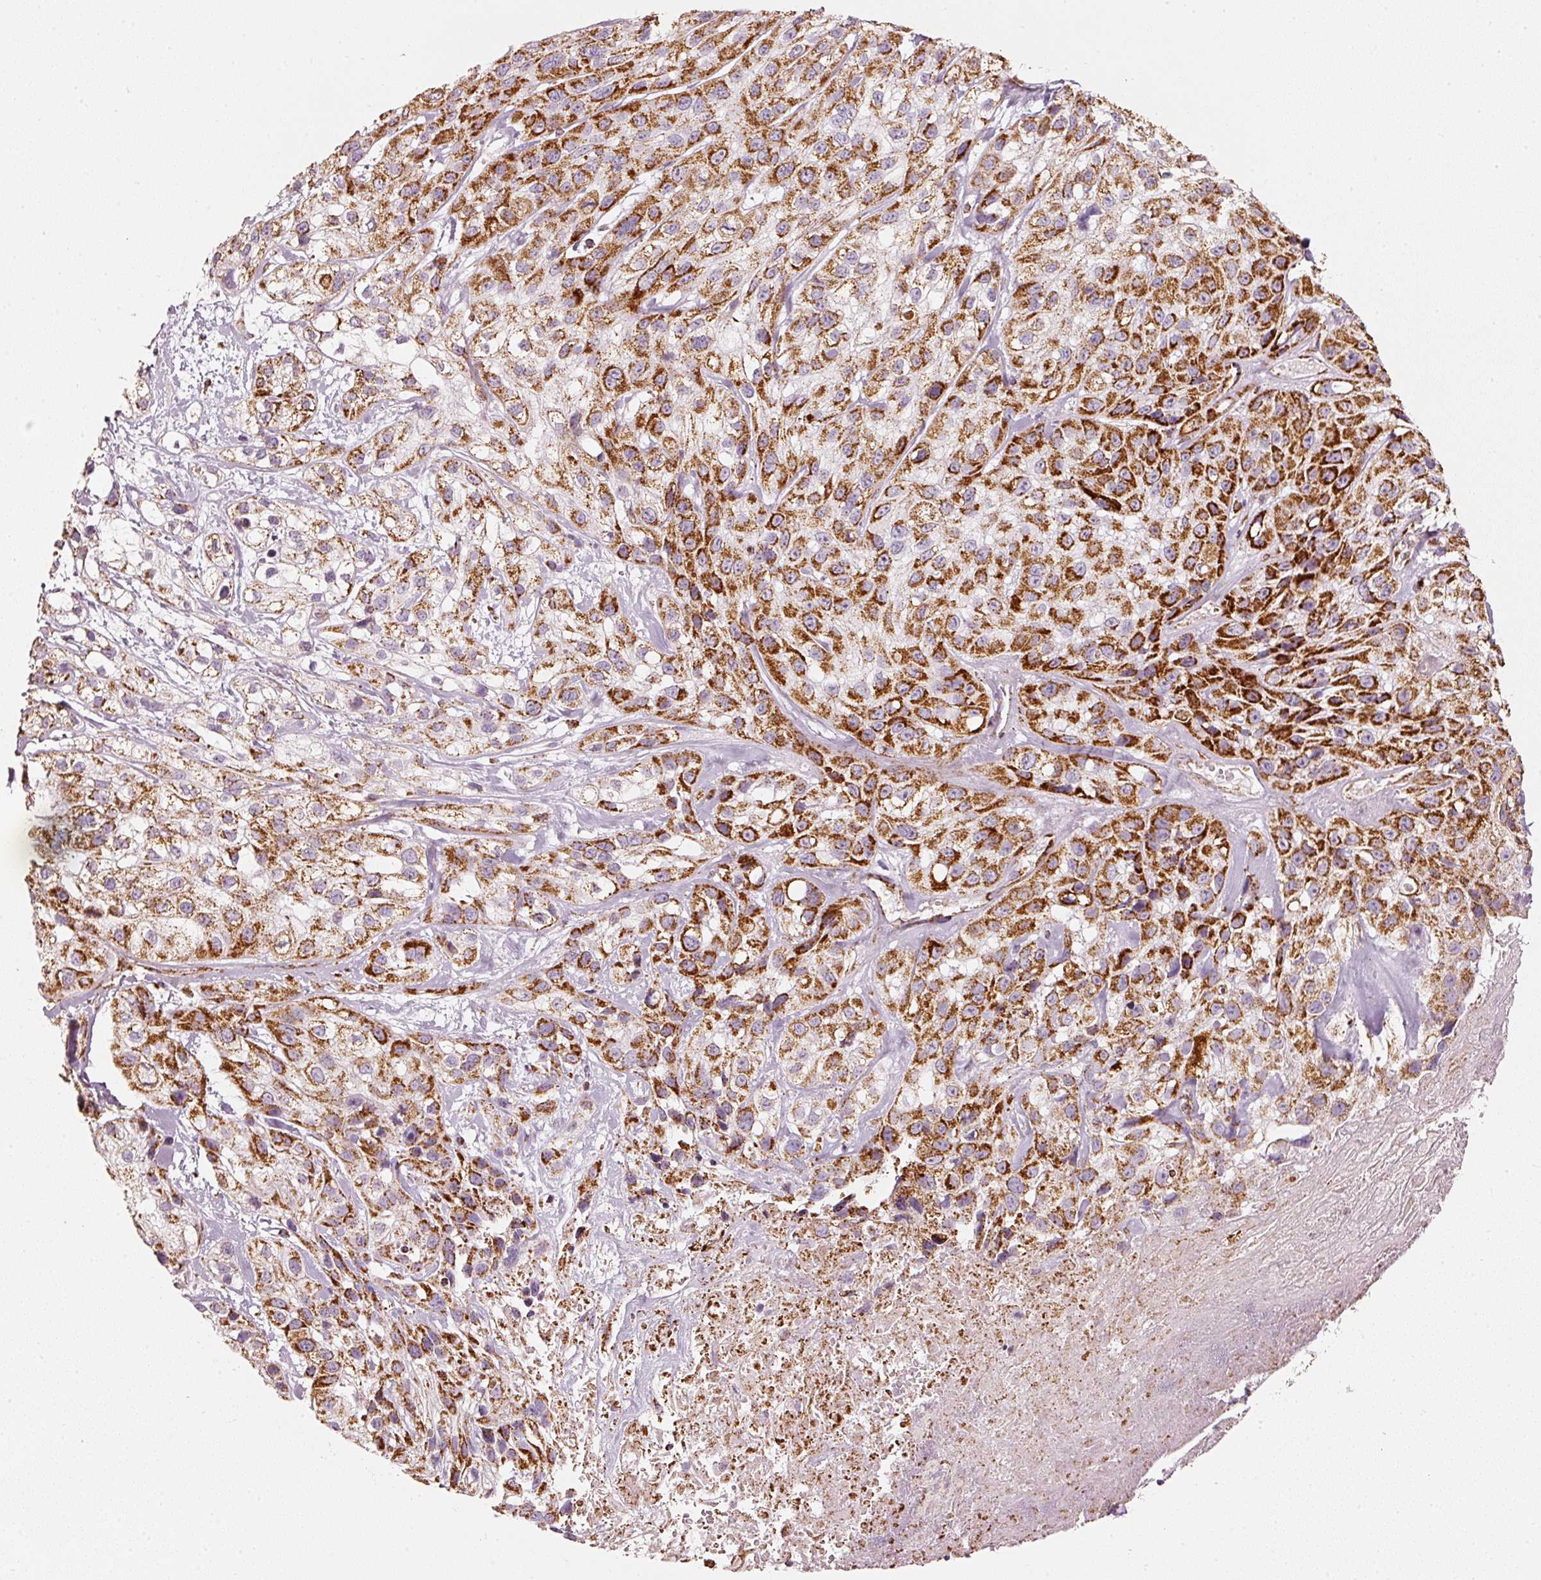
{"staining": {"intensity": "moderate", "quantity": ">75%", "location": "cytoplasmic/membranous"}, "tissue": "skin cancer", "cell_type": "Tumor cells", "image_type": "cancer", "snomed": [{"axis": "morphology", "description": "Squamous cell carcinoma, NOS"}, {"axis": "topography", "description": "Skin"}], "caption": "Moderate cytoplasmic/membranous protein expression is present in about >75% of tumor cells in skin cancer (squamous cell carcinoma). The protein of interest is shown in brown color, while the nuclei are stained blue.", "gene": "UQCRC1", "patient": {"sex": "male", "age": 82}}